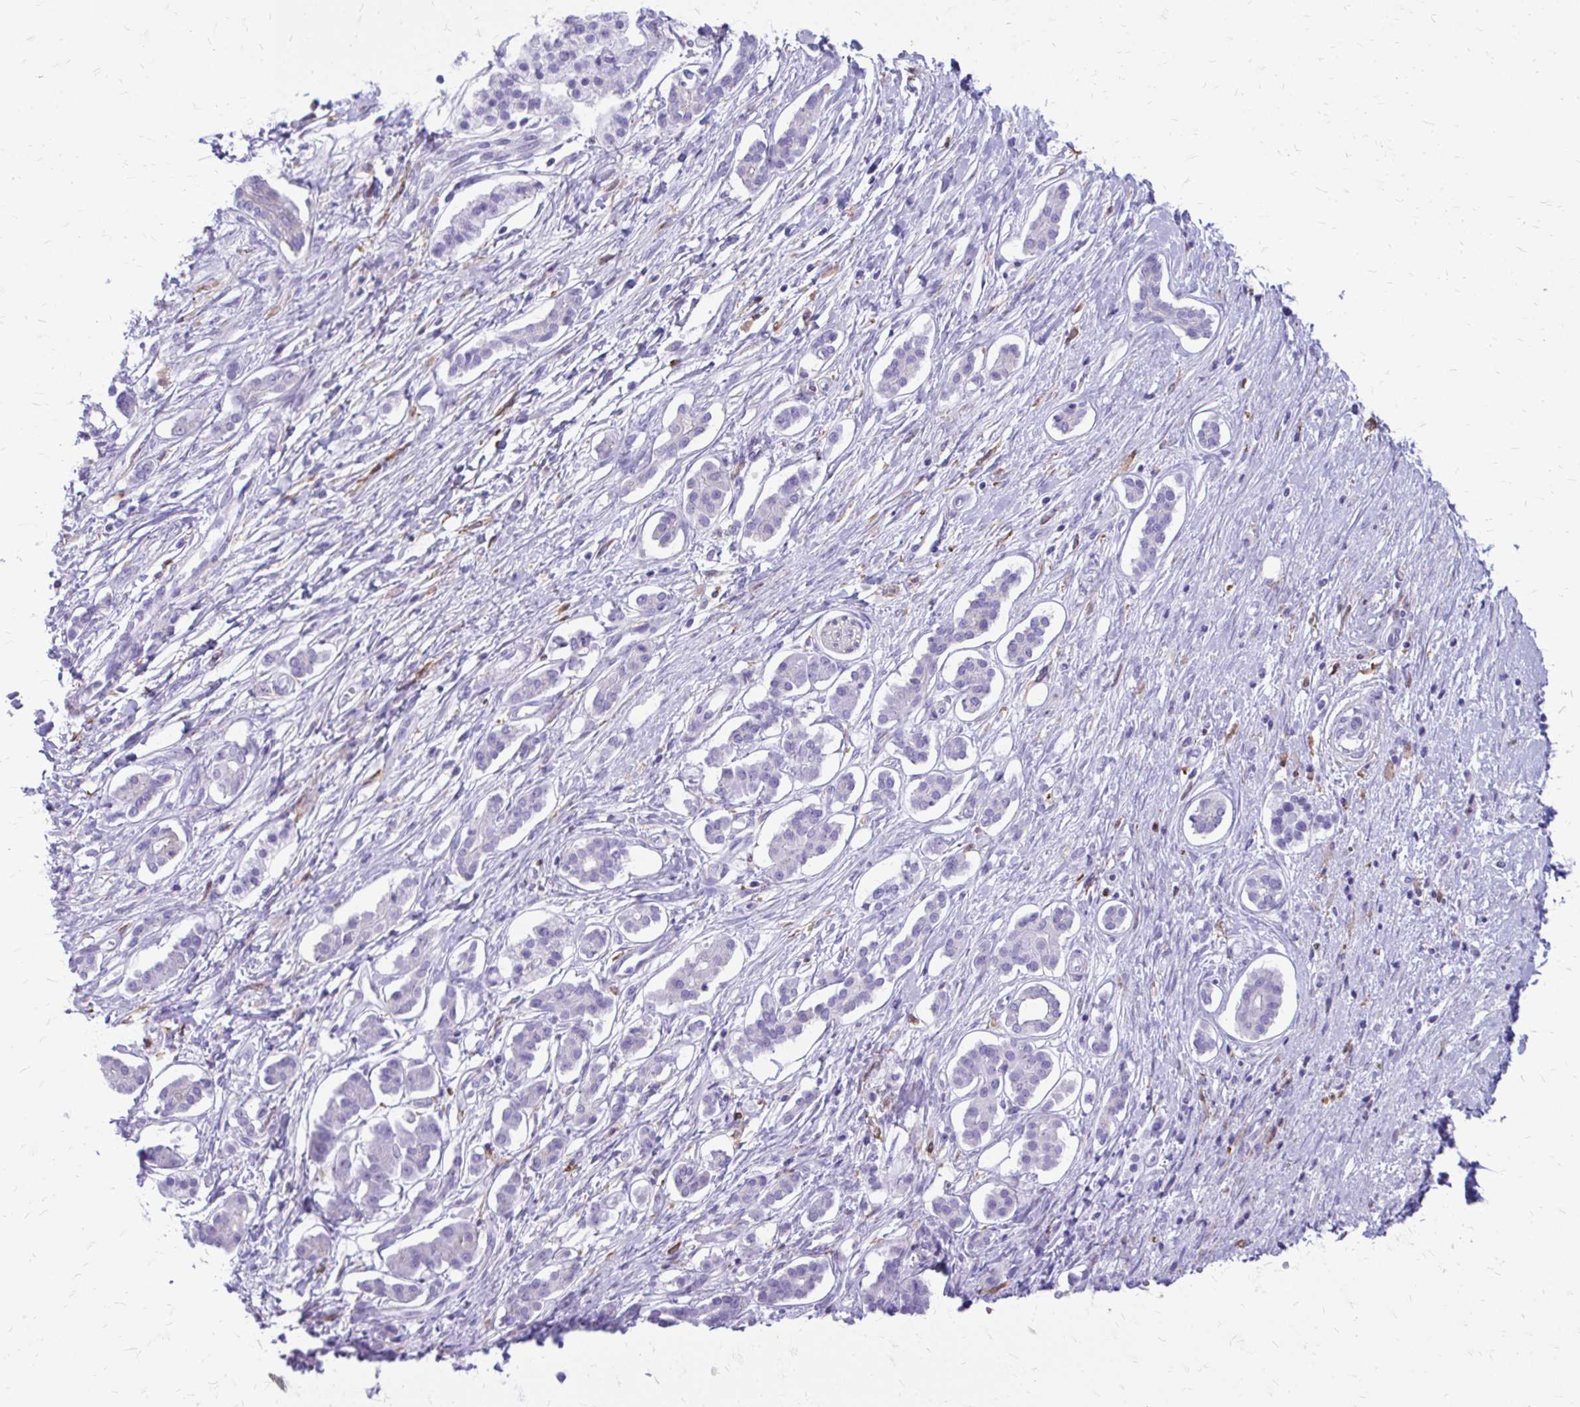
{"staining": {"intensity": "negative", "quantity": "none", "location": "none"}, "tissue": "pancreatic cancer", "cell_type": "Tumor cells", "image_type": "cancer", "snomed": [{"axis": "morphology", "description": "Adenocarcinoma, NOS"}, {"axis": "topography", "description": "Pancreas"}], "caption": "Immunohistochemistry of adenocarcinoma (pancreatic) demonstrates no staining in tumor cells.", "gene": "SIGLEC11", "patient": {"sex": "male", "age": 68}}